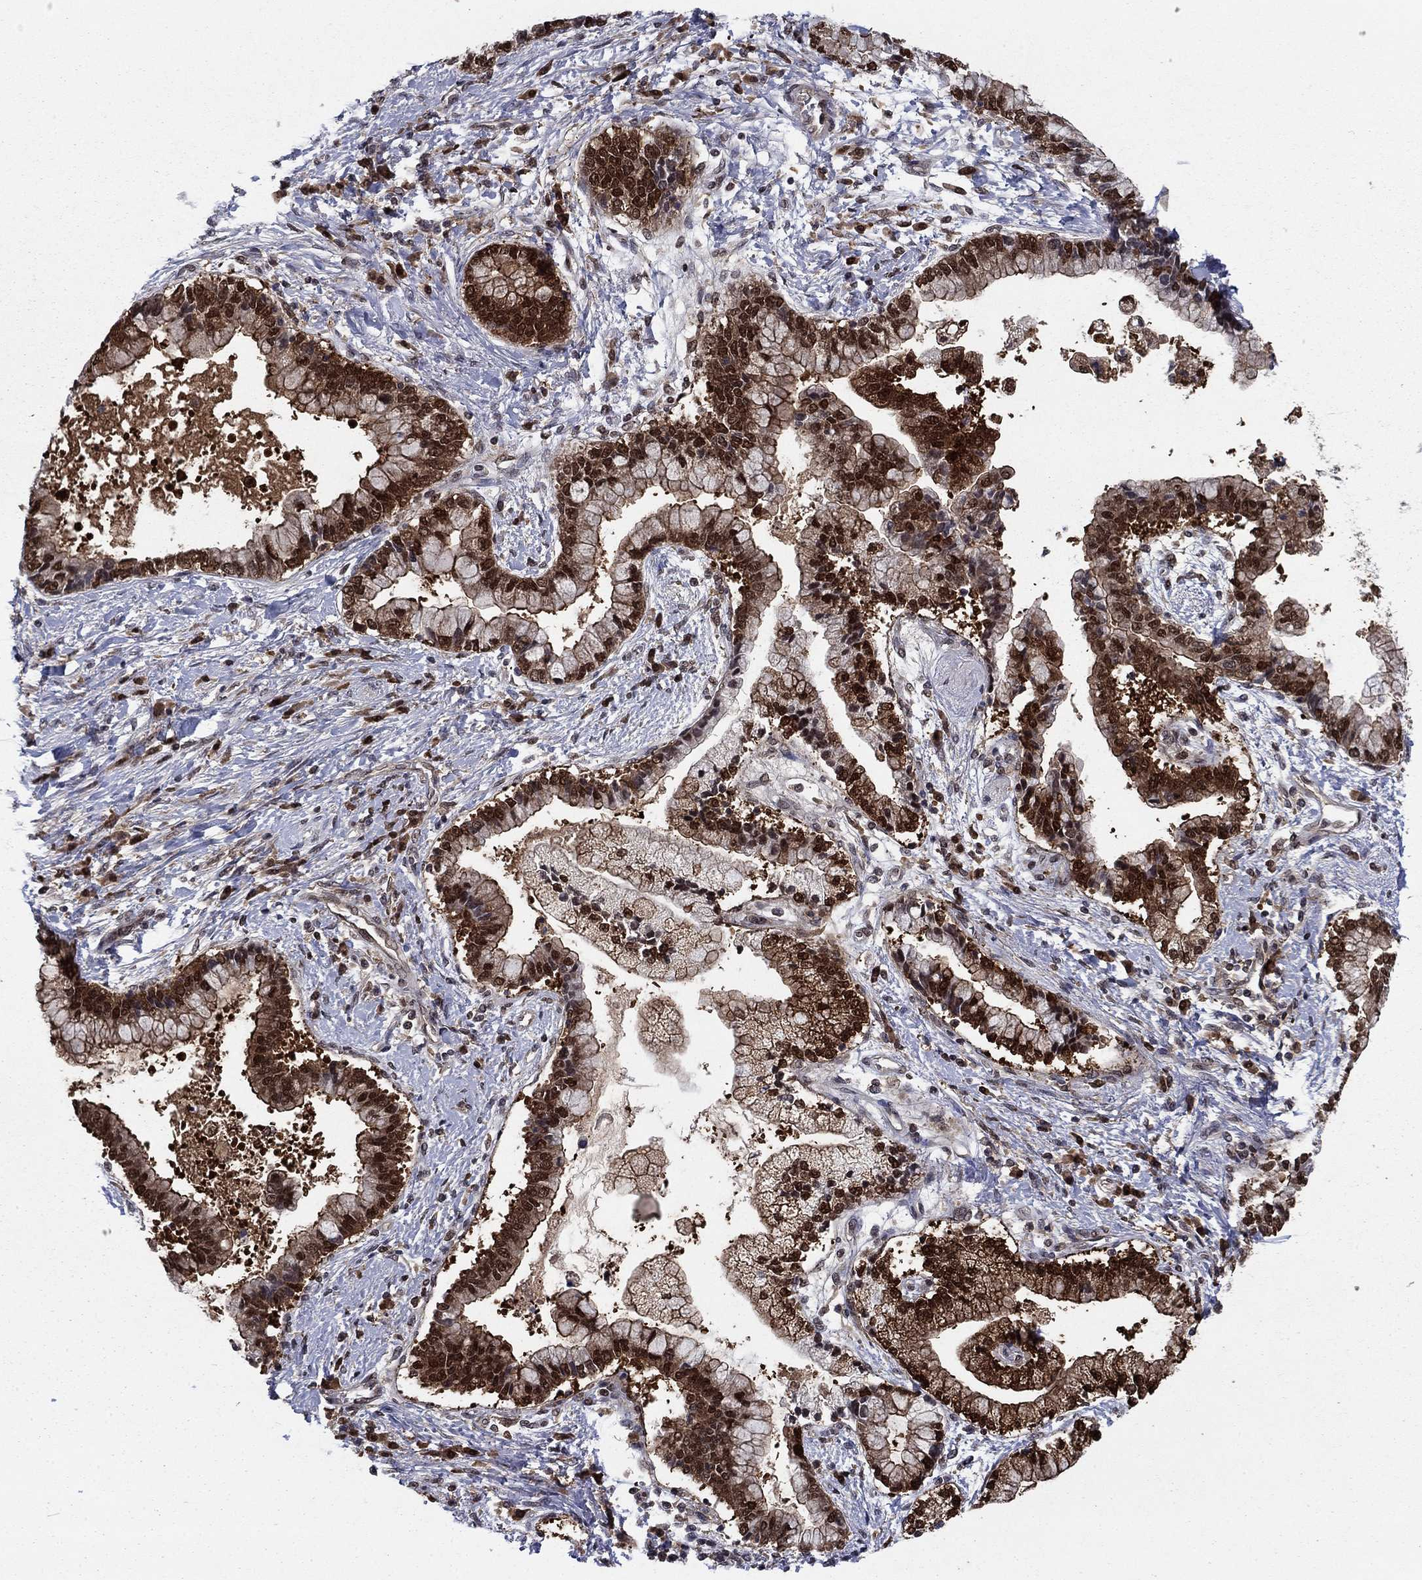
{"staining": {"intensity": "strong", "quantity": ">75%", "location": "cytoplasmic/membranous,nuclear"}, "tissue": "liver cancer", "cell_type": "Tumor cells", "image_type": "cancer", "snomed": [{"axis": "morphology", "description": "Cholangiocarcinoma"}, {"axis": "topography", "description": "Liver"}], "caption": "Liver cancer was stained to show a protein in brown. There is high levels of strong cytoplasmic/membranous and nuclear expression in approximately >75% of tumor cells. The staining is performed using DAB brown chromogen to label protein expression. The nuclei are counter-stained blue using hematoxylin.", "gene": "FKBP4", "patient": {"sex": "male", "age": 50}}